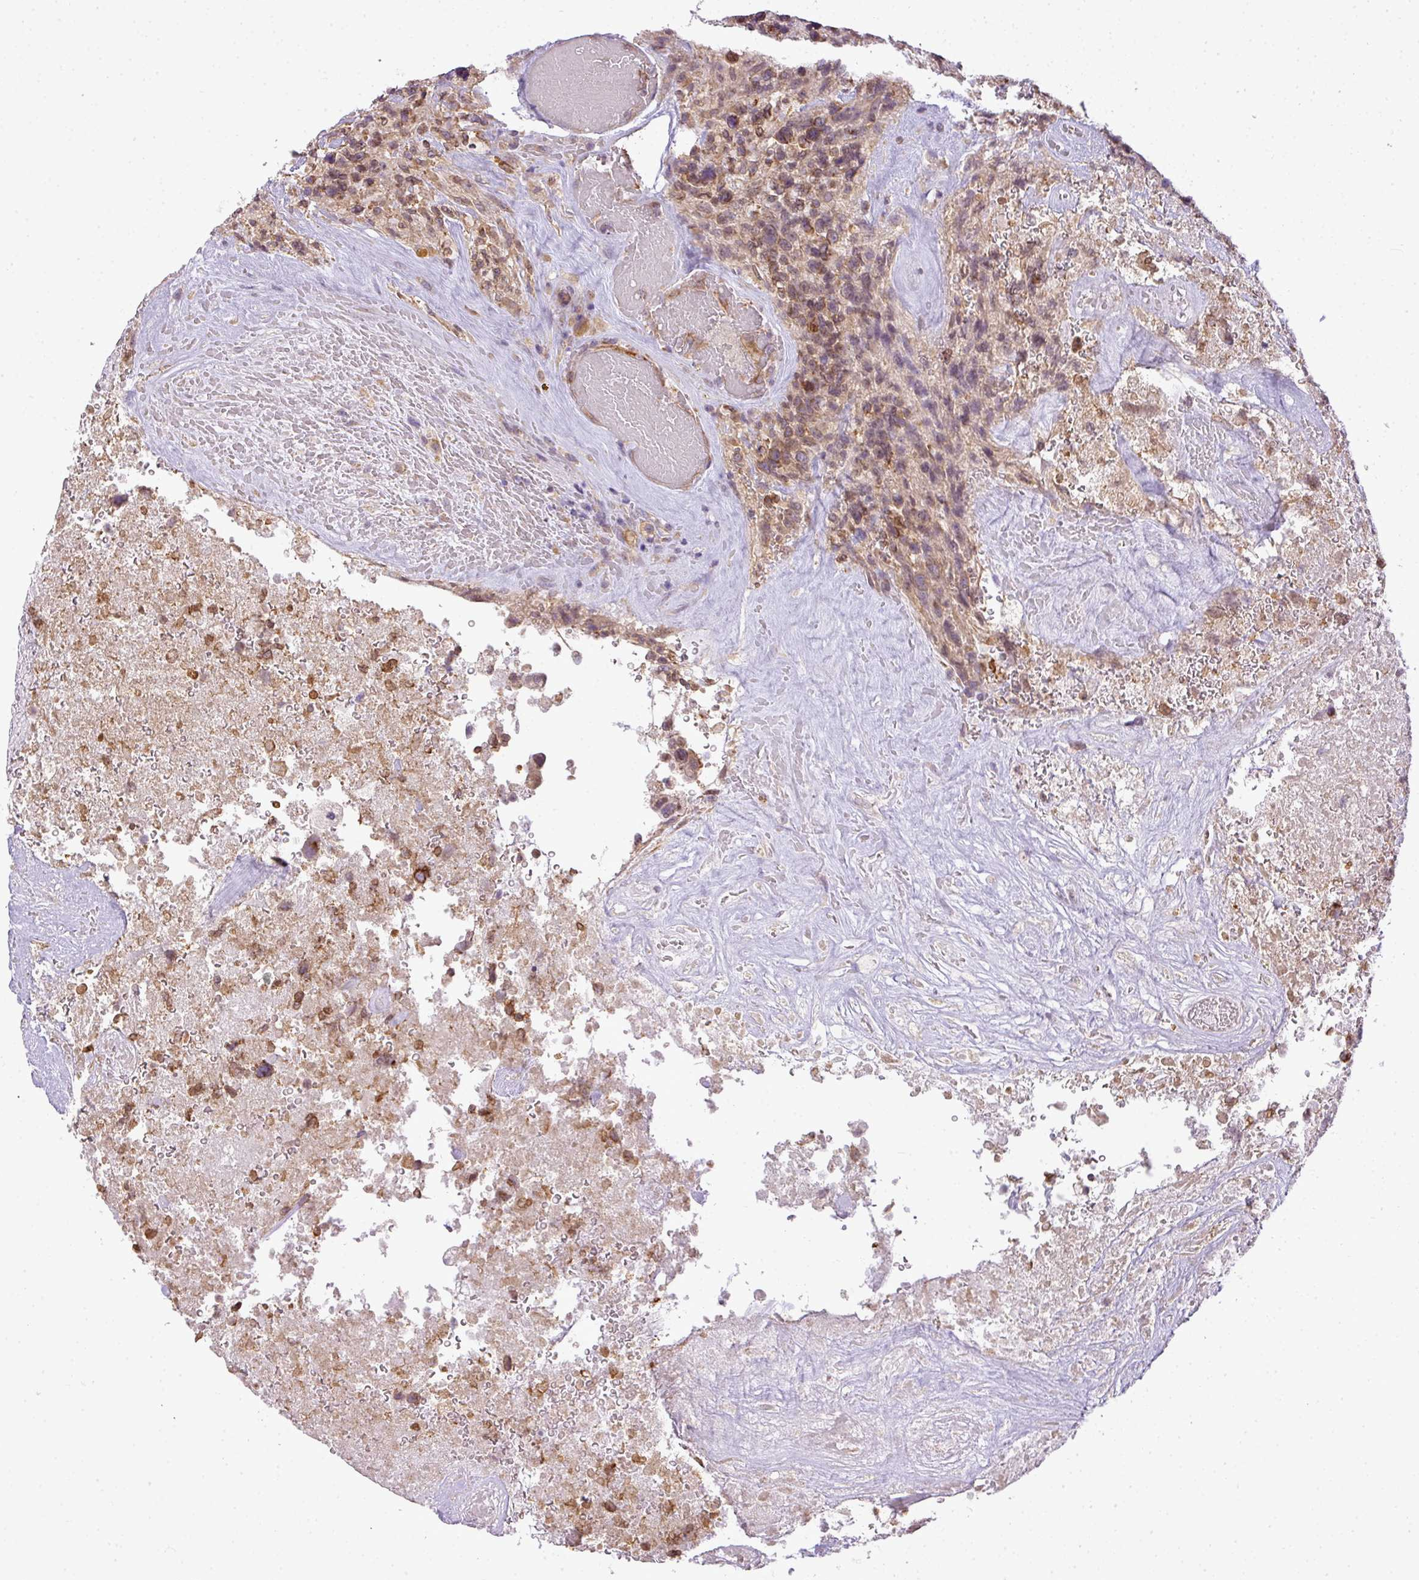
{"staining": {"intensity": "weak", "quantity": ">75%", "location": "nuclear"}, "tissue": "glioma", "cell_type": "Tumor cells", "image_type": "cancer", "snomed": [{"axis": "morphology", "description": "Glioma, malignant, High grade"}, {"axis": "topography", "description": "Brain"}], "caption": "High-magnification brightfield microscopy of high-grade glioma (malignant) stained with DAB (3,3'-diaminobenzidine) (brown) and counterstained with hematoxylin (blue). tumor cells exhibit weak nuclear staining is appreciated in about>75% of cells.", "gene": "COX18", "patient": {"sex": "male", "age": 69}}